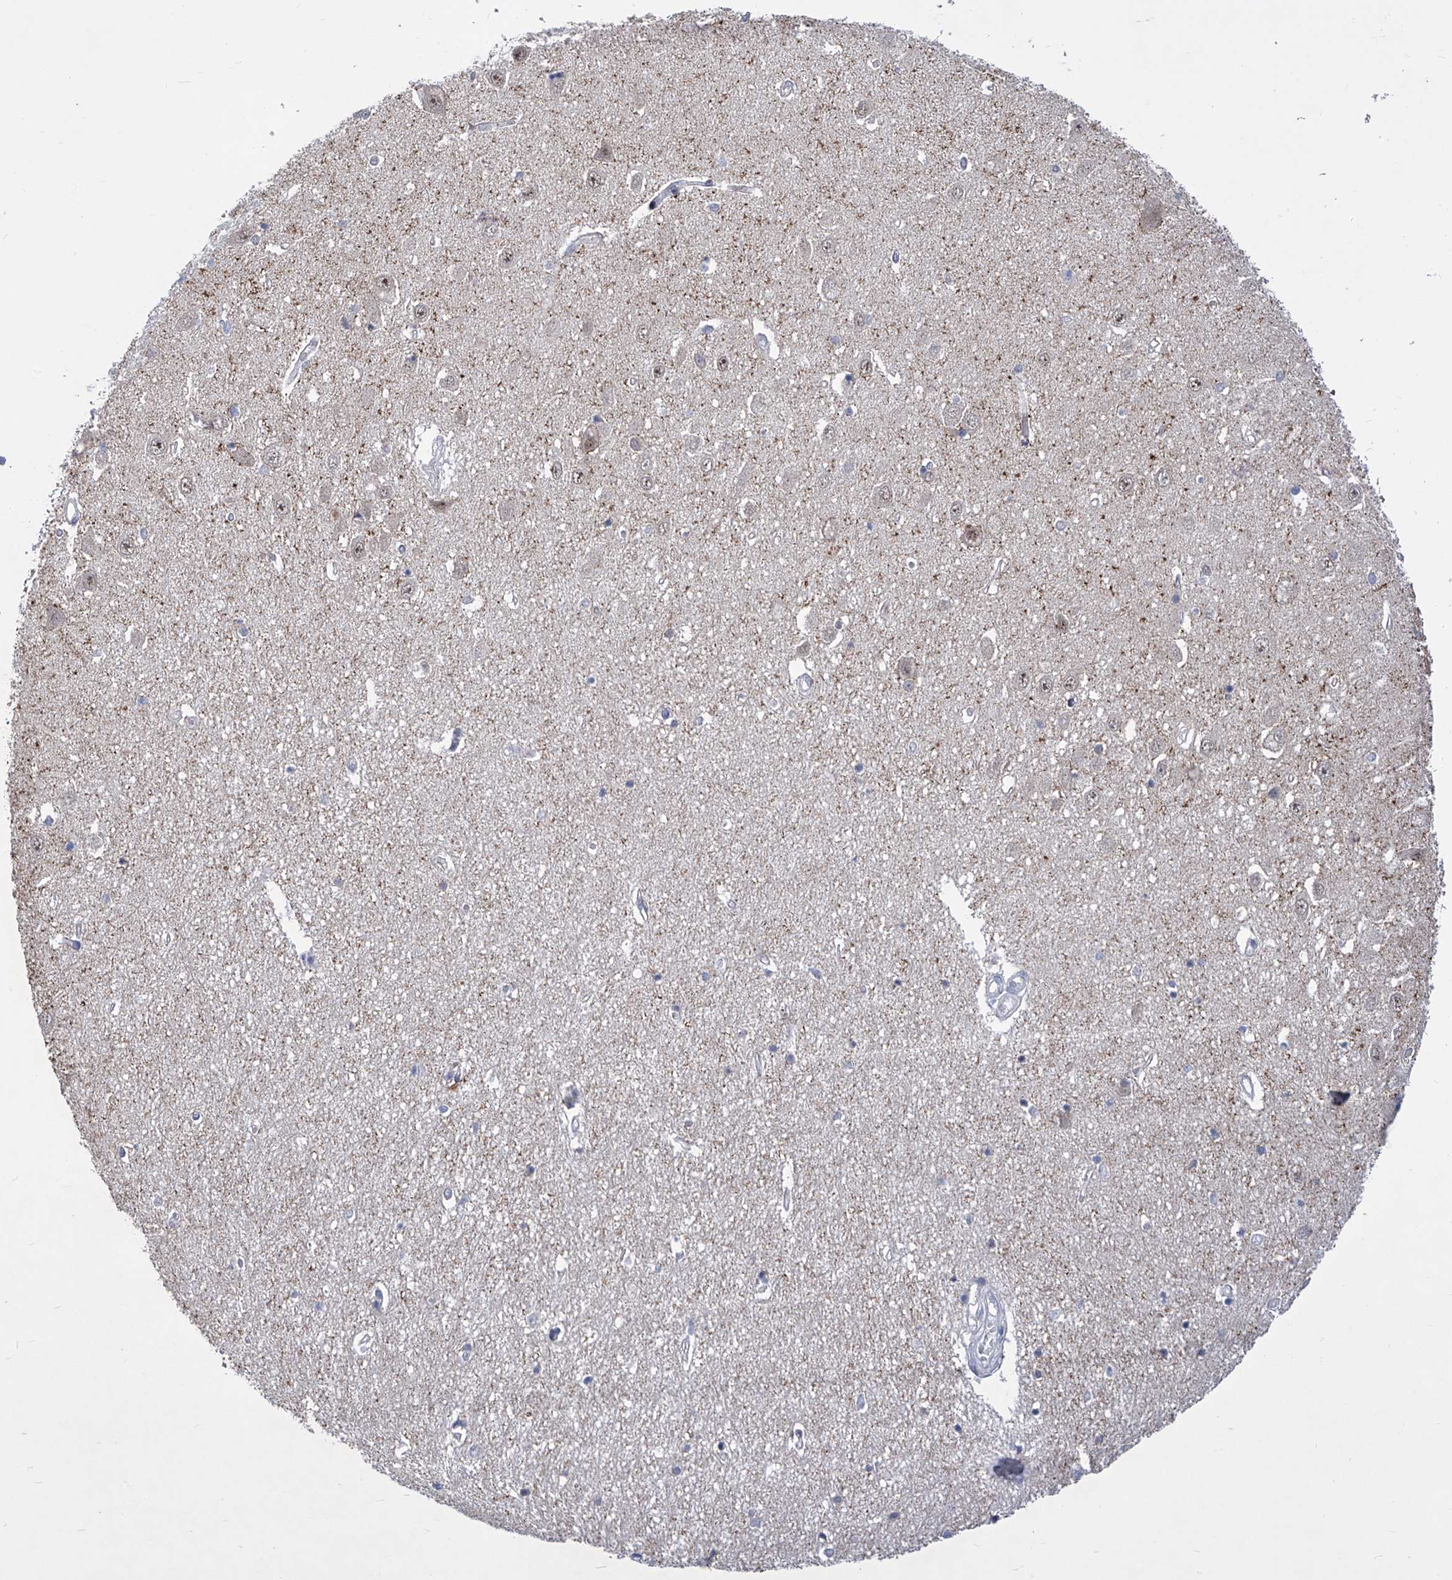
{"staining": {"intensity": "negative", "quantity": "none", "location": "none"}, "tissue": "hippocampus", "cell_type": "Glial cells", "image_type": "normal", "snomed": [{"axis": "morphology", "description": "Normal tissue, NOS"}, {"axis": "topography", "description": "Hippocampus"}], "caption": "Immunohistochemistry (IHC) micrograph of normal hippocampus: human hippocampus stained with DAB exhibits no significant protein staining in glial cells.", "gene": "NUFIP1", "patient": {"sex": "female", "age": 64}}